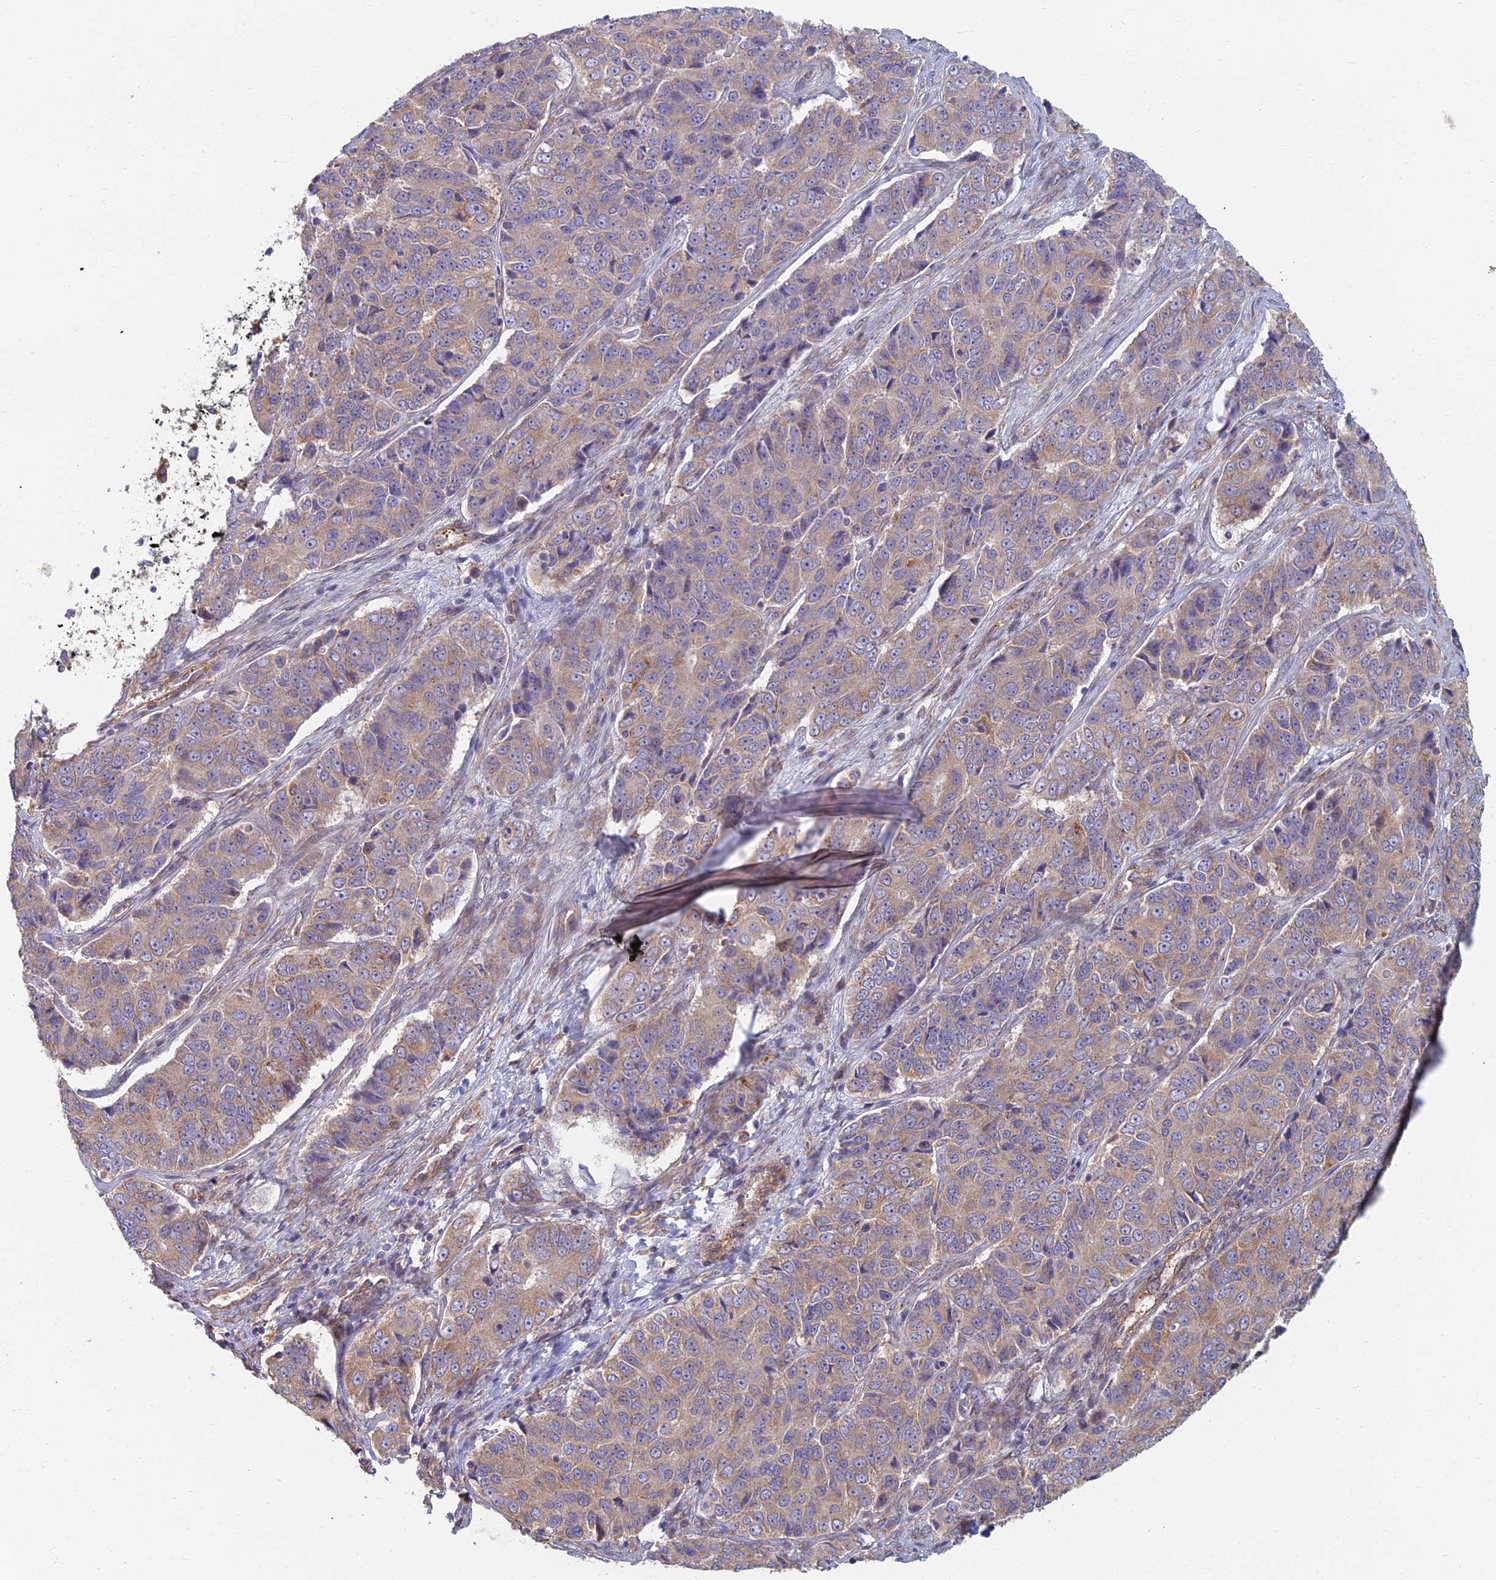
{"staining": {"intensity": "moderate", "quantity": "25%-75%", "location": "cytoplasmic/membranous"}, "tissue": "ovarian cancer", "cell_type": "Tumor cells", "image_type": "cancer", "snomed": [{"axis": "morphology", "description": "Carcinoma, endometroid"}, {"axis": "topography", "description": "Ovary"}], "caption": "Endometroid carcinoma (ovarian) was stained to show a protein in brown. There is medium levels of moderate cytoplasmic/membranous staining in approximately 25%-75% of tumor cells.", "gene": "RBSN", "patient": {"sex": "female", "age": 51}}